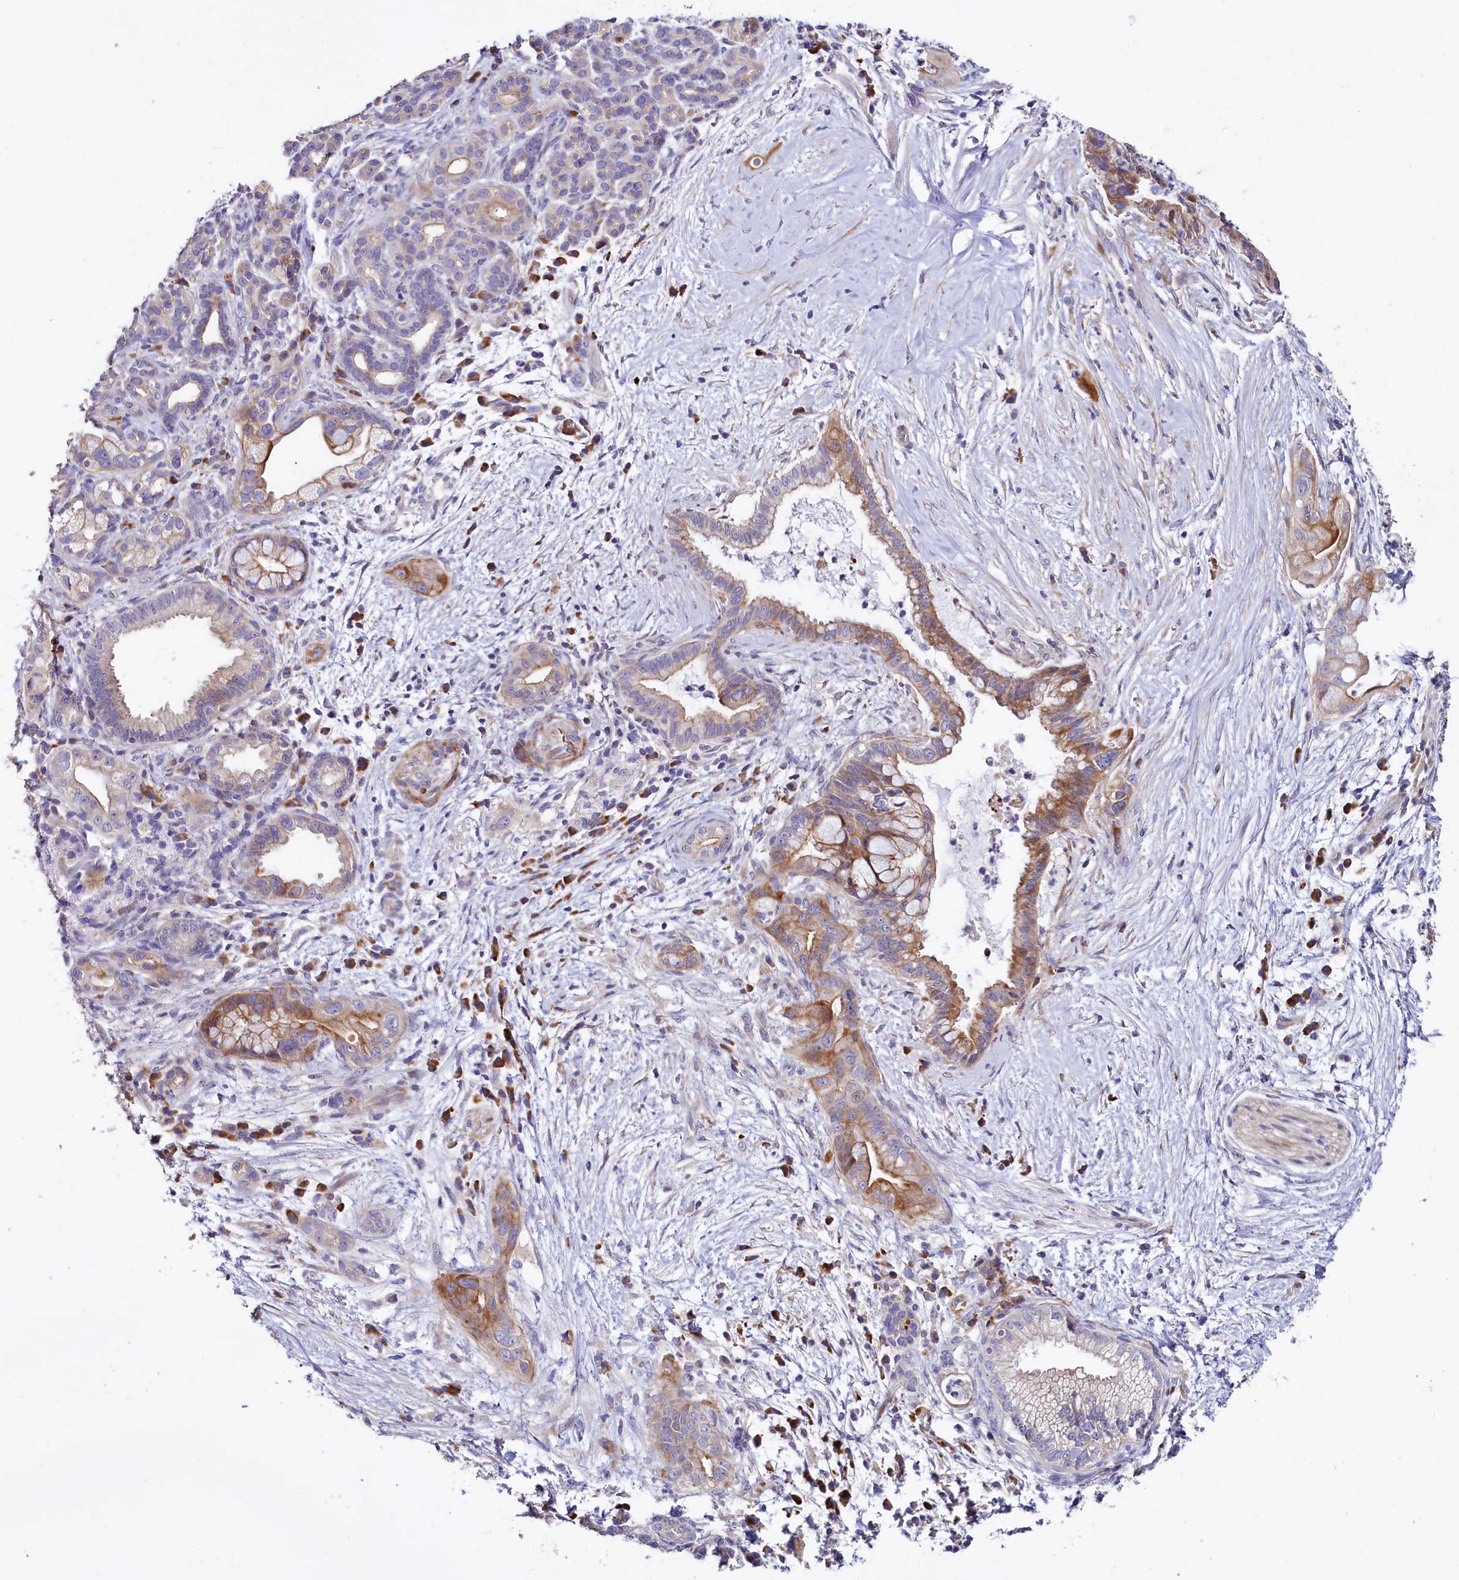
{"staining": {"intensity": "moderate", "quantity": "25%-75%", "location": "cytoplasmic/membranous"}, "tissue": "pancreatic cancer", "cell_type": "Tumor cells", "image_type": "cancer", "snomed": [{"axis": "morphology", "description": "Adenocarcinoma, NOS"}, {"axis": "topography", "description": "Pancreas"}], "caption": "This is an image of immunohistochemistry staining of pancreatic cancer, which shows moderate staining in the cytoplasmic/membranous of tumor cells.", "gene": "WNT8A", "patient": {"sex": "male", "age": 59}}